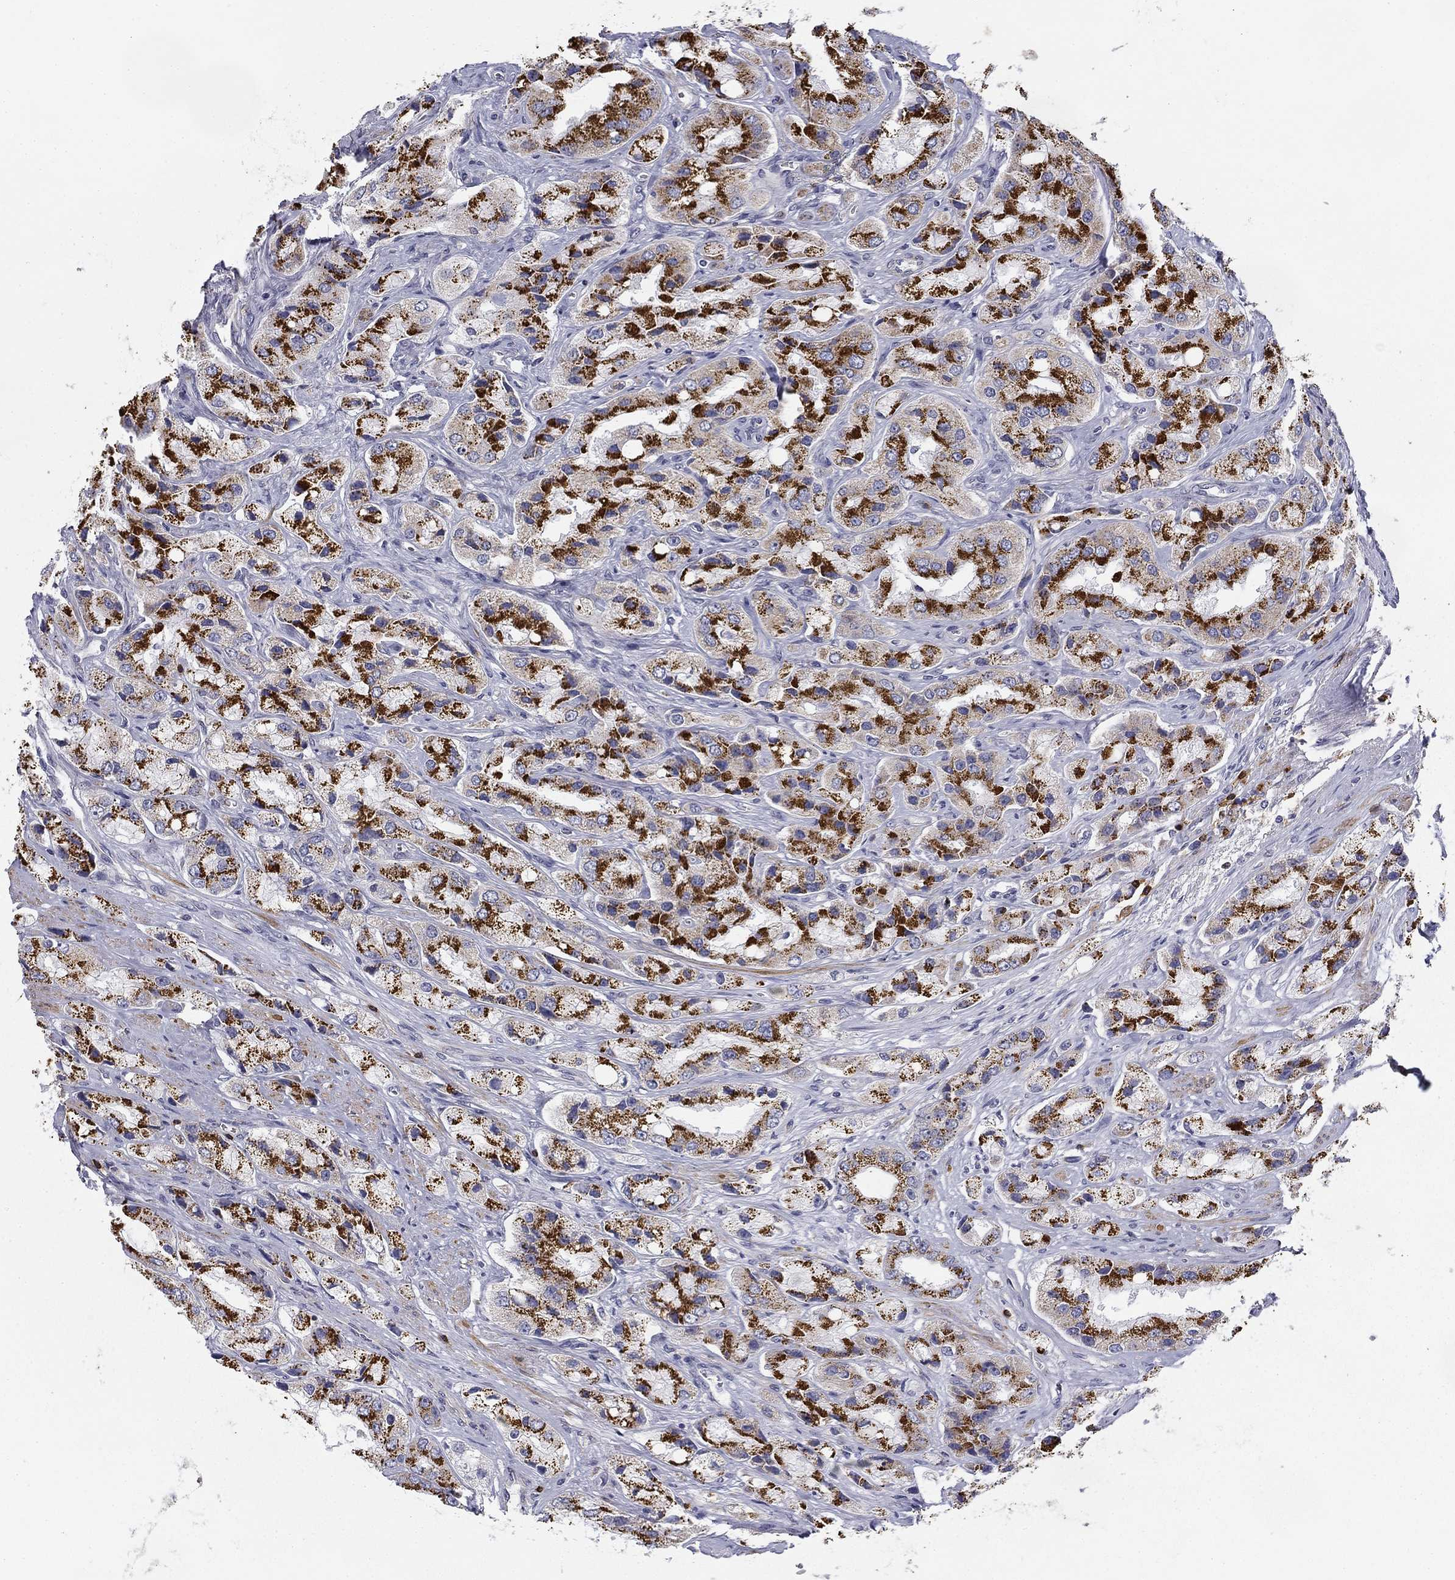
{"staining": {"intensity": "strong", "quantity": "25%-75%", "location": "cytoplasmic/membranous"}, "tissue": "prostate cancer", "cell_type": "Tumor cells", "image_type": "cancer", "snomed": [{"axis": "morphology", "description": "Adenocarcinoma, Low grade"}, {"axis": "topography", "description": "Prostate"}], "caption": "An image of prostate cancer stained for a protein demonstrates strong cytoplasmic/membranous brown staining in tumor cells. (DAB IHC, brown staining for protein, blue staining for nuclei).", "gene": "TRAT1", "patient": {"sex": "male", "age": 69}}